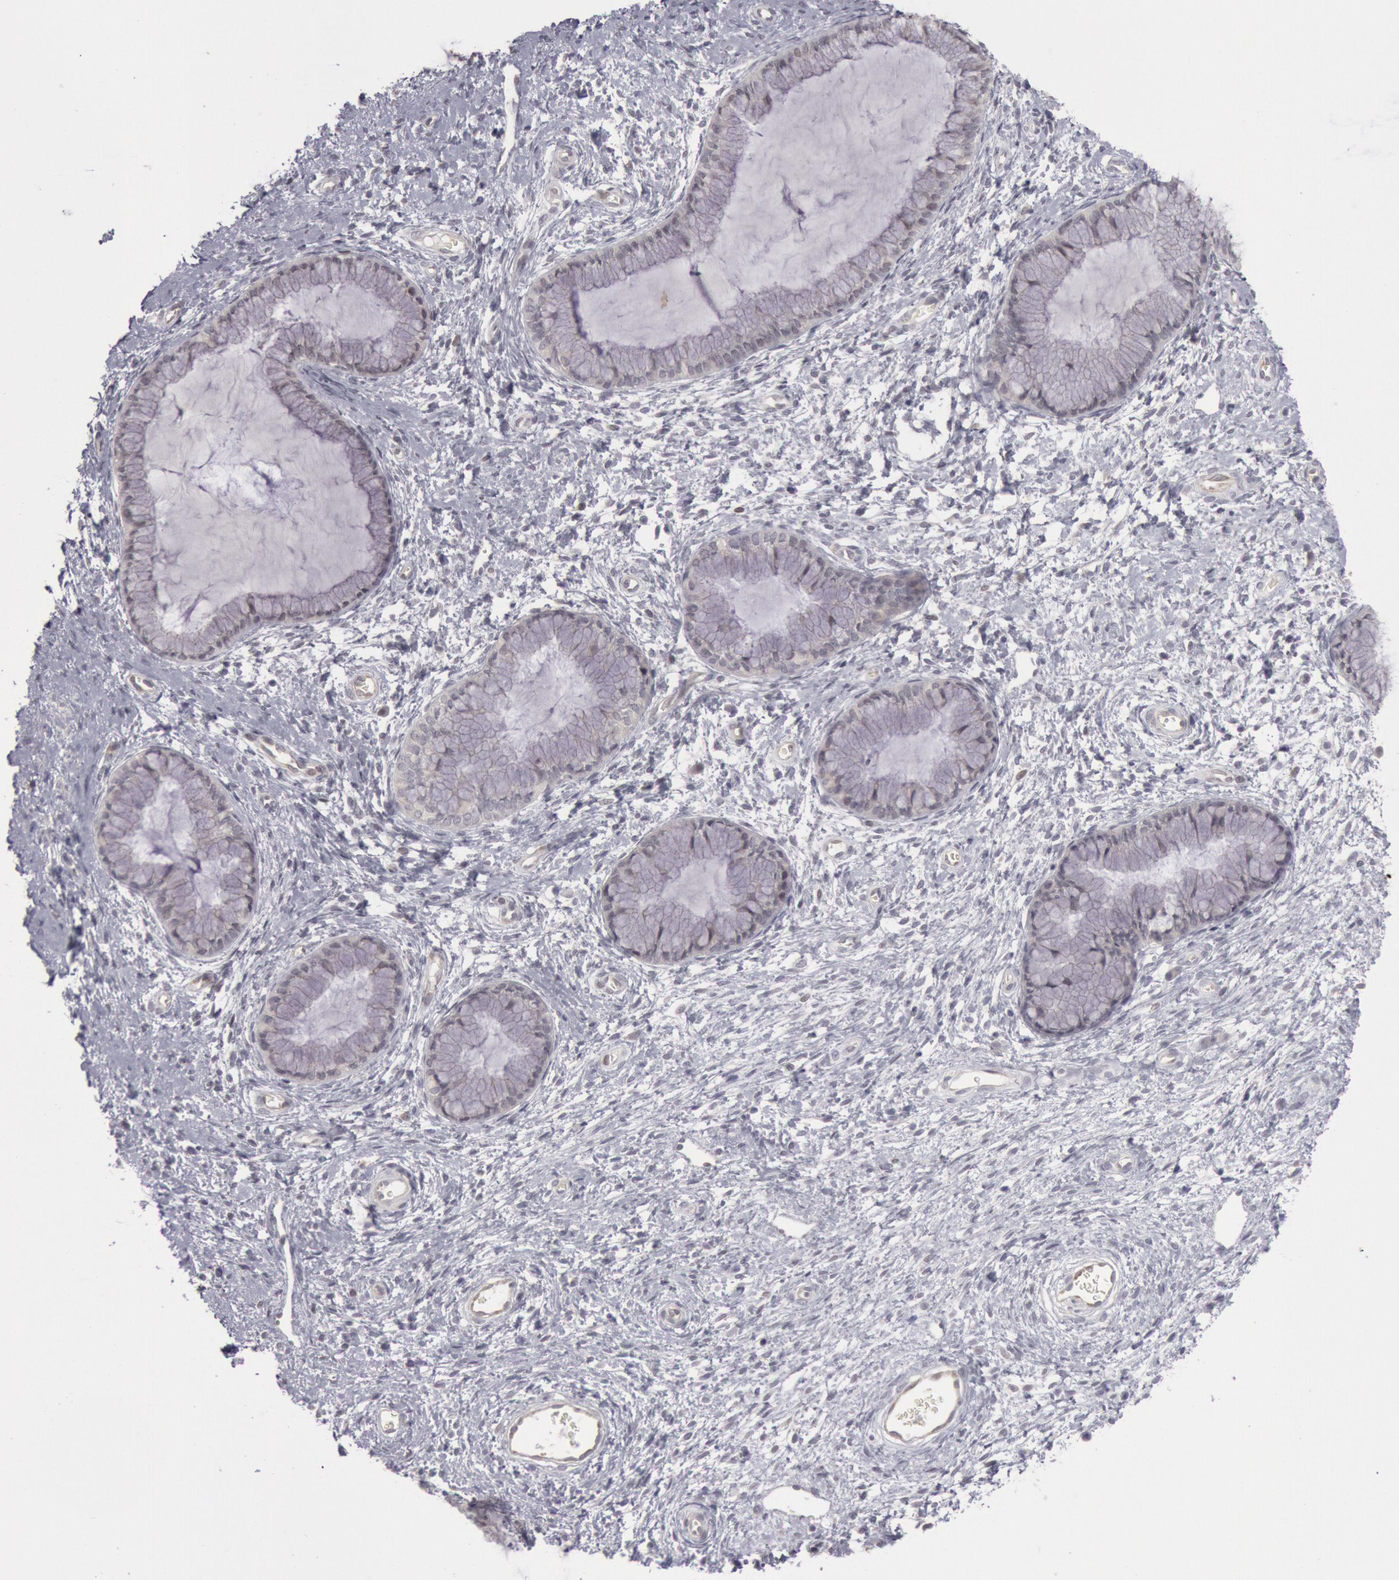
{"staining": {"intensity": "weak", "quantity": "25%-75%", "location": "cytoplasmic/membranous"}, "tissue": "cervix", "cell_type": "Glandular cells", "image_type": "normal", "snomed": [{"axis": "morphology", "description": "Normal tissue, NOS"}, {"axis": "topography", "description": "Cervix"}], "caption": "Immunohistochemical staining of unremarkable human cervix exhibits 25%-75% levels of weak cytoplasmic/membranous protein expression in approximately 25%-75% of glandular cells.", "gene": "JOSD1", "patient": {"sex": "female", "age": 27}}